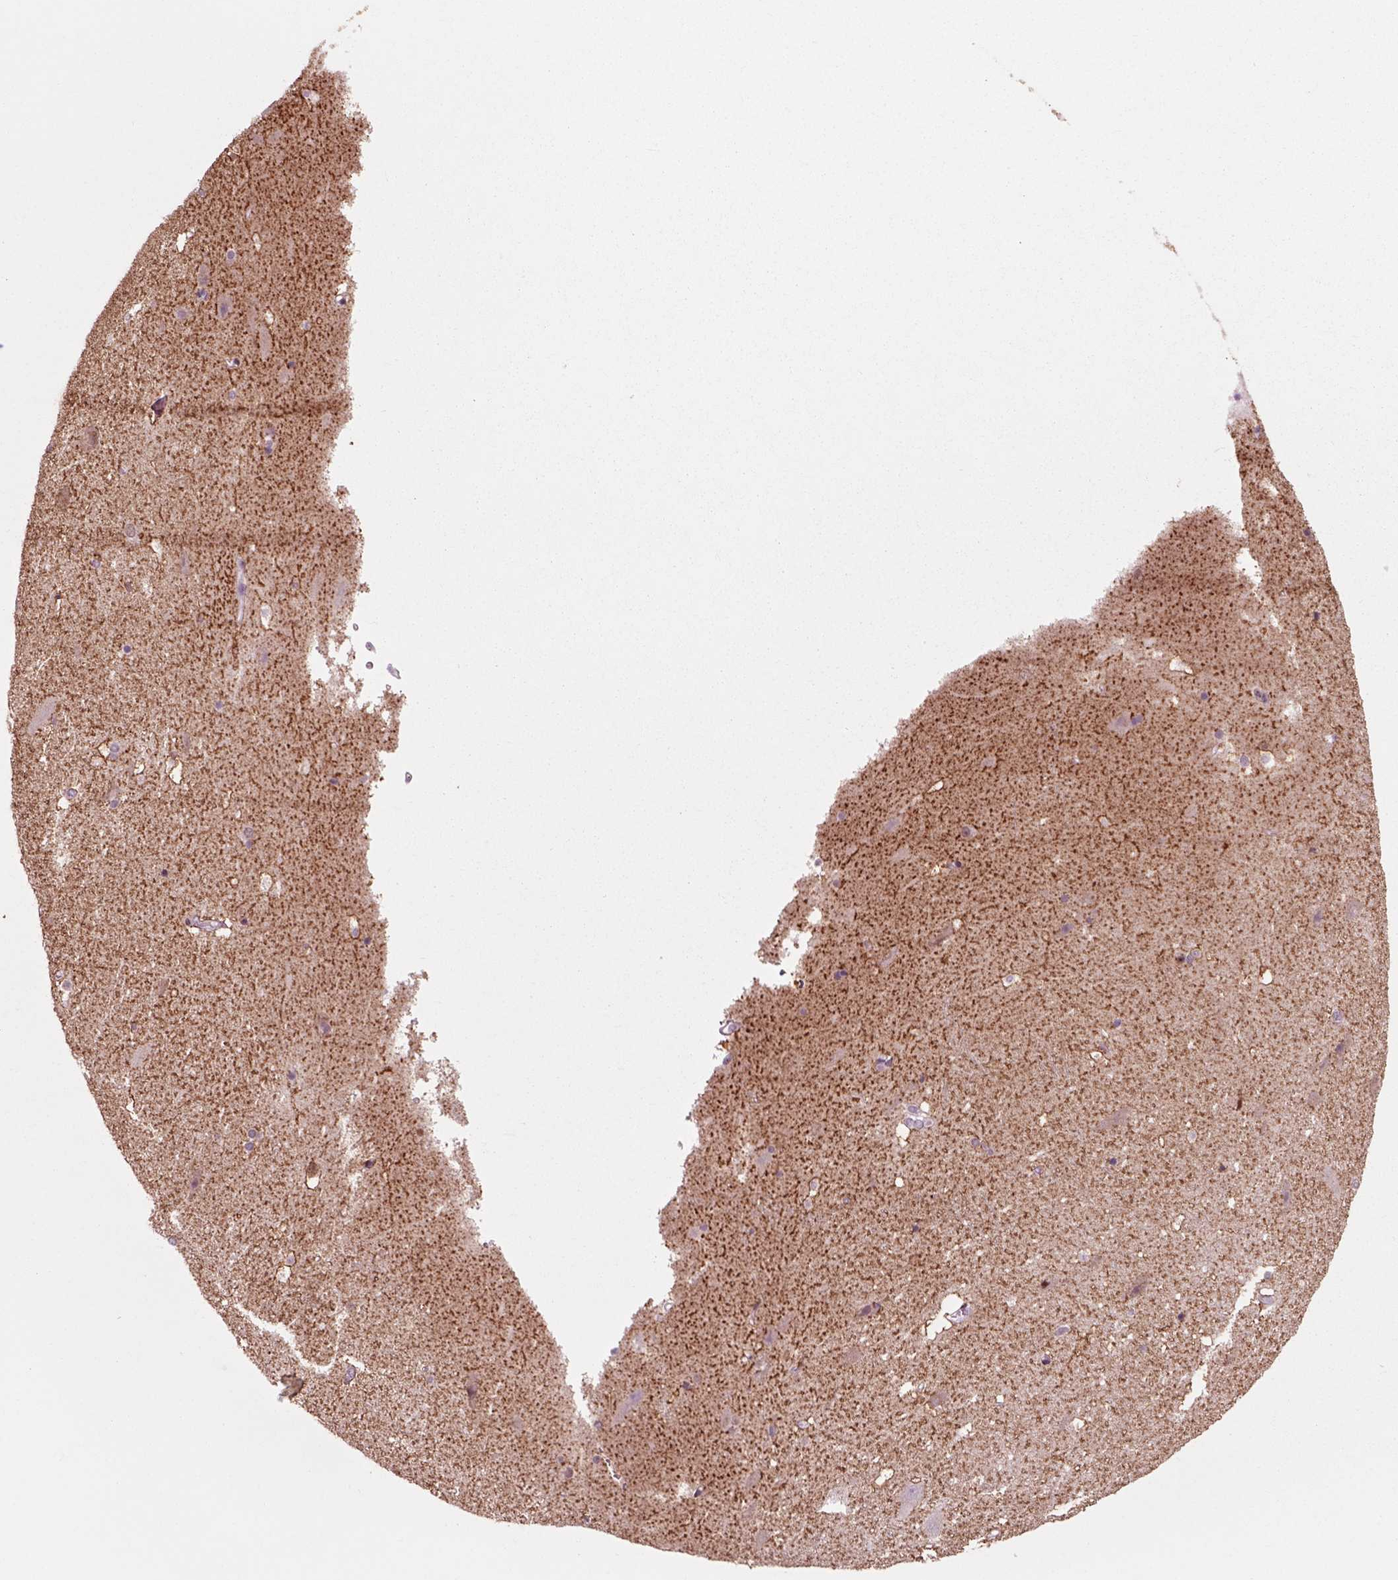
{"staining": {"intensity": "negative", "quantity": "none", "location": "none"}, "tissue": "hippocampus", "cell_type": "Glial cells", "image_type": "normal", "snomed": [{"axis": "morphology", "description": "Normal tissue, NOS"}, {"axis": "topography", "description": "Hippocampus"}], "caption": "The image demonstrates no staining of glial cells in normal hippocampus. (Stains: DAB immunohistochemistry with hematoxylin counter stain, Microscopy: brightfield microscopy at high magnification).", "gene": "CHGB", "patient": {"sex": "male", "age": 51}}